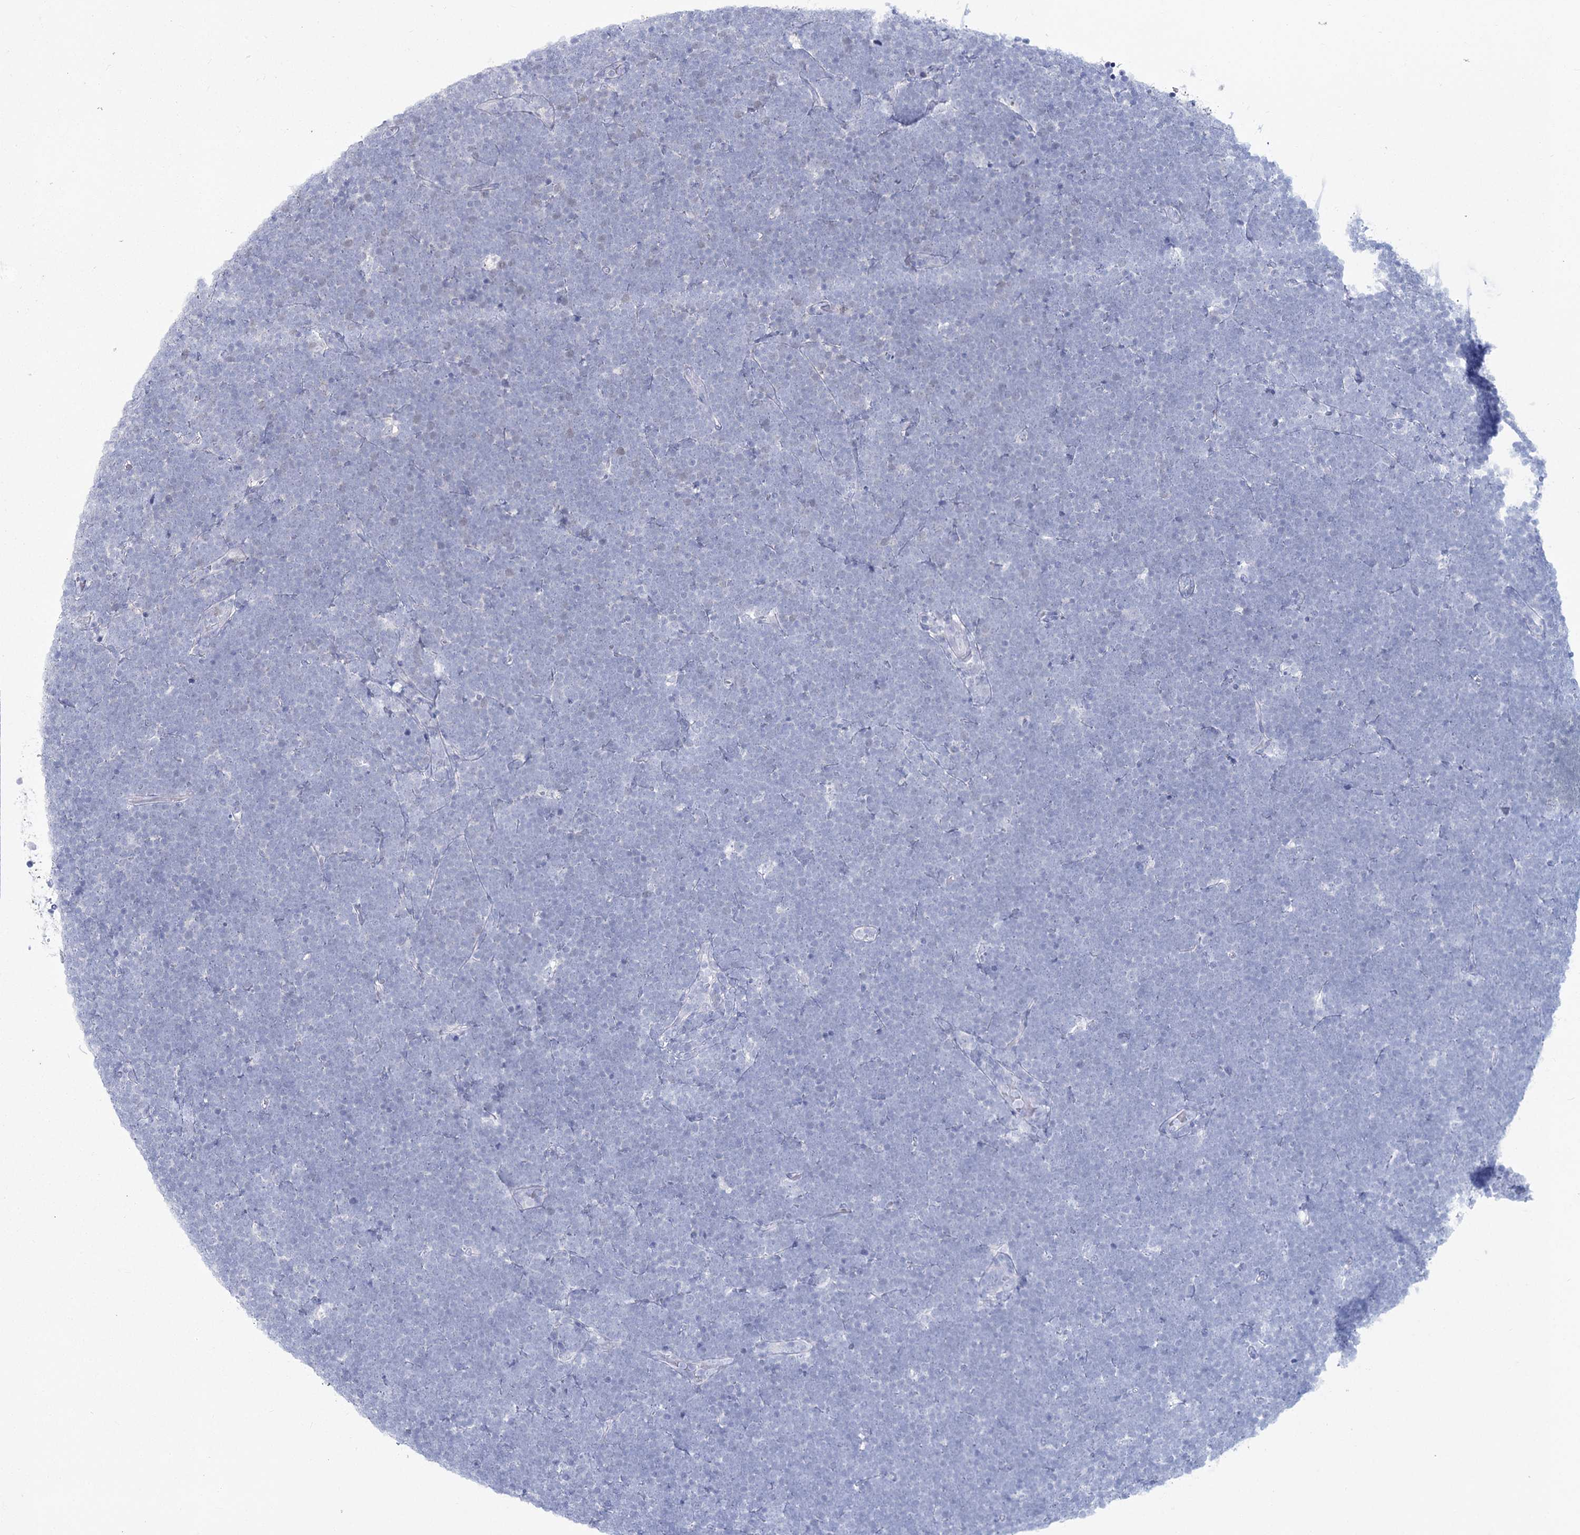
{"staining": {"intensity": "weak", "quantity": "<25%", "location": "nuclear"}, "tissue": "lymphoma", "cell_type": "Tumor cells", "image_type": "cancer", "snomed": [{"axis": "morphology", "description": "Malignant lymphoma, non-Hodgkin's type, High grade"}, {"axis": "topography", "description": "Lymph node"}], "caption": "Immunohistochemical staining of human lymphoma shows no significant positivity in tumor cells. (IHC, brightfield microscopy, high magnification).", "gene": "PRC1", "patient": {"sex": "male", "age": 13}}